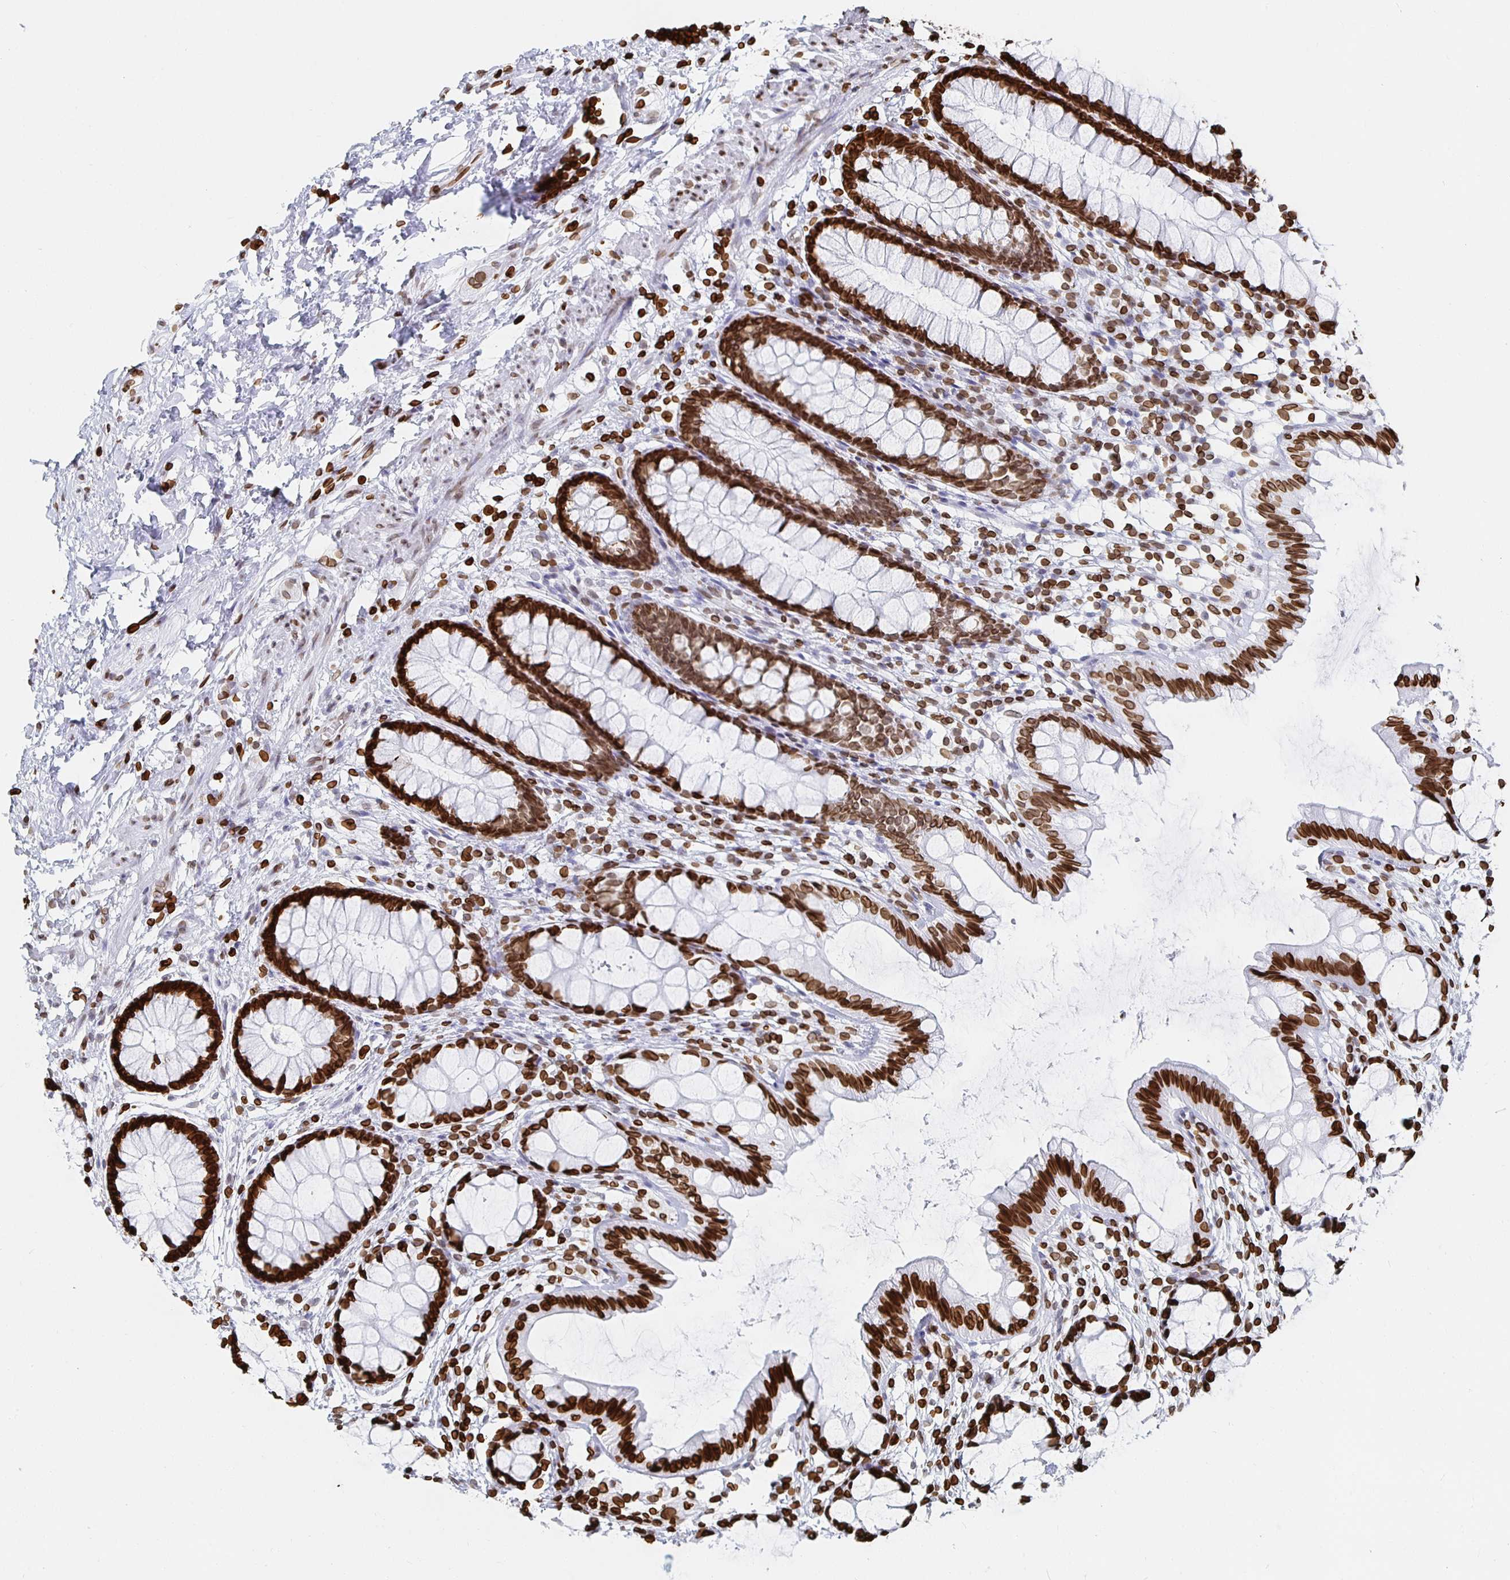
{"staining": {"intensity": "strong", "quantity": ">75%", "location": "cytoplasmic/membranous,nuclear"}, "tissue": "rectum", "cell_type": "Glandular cells", "image_type": "normal", "snomed": [{"axis": "morphology", "description": "Normal tissue, NOS"}, {"axis": "topography", "description": "Rectum"}], "caption": "Immunohistochemical staining of unremarkable rectum exhibits >75% levels of strong cytoplasmic/membranous,nuclear protein staining in about >75% of glandular cells.", "gene": "LMNB1", "patient": {"sex": "female", "age": 62}}